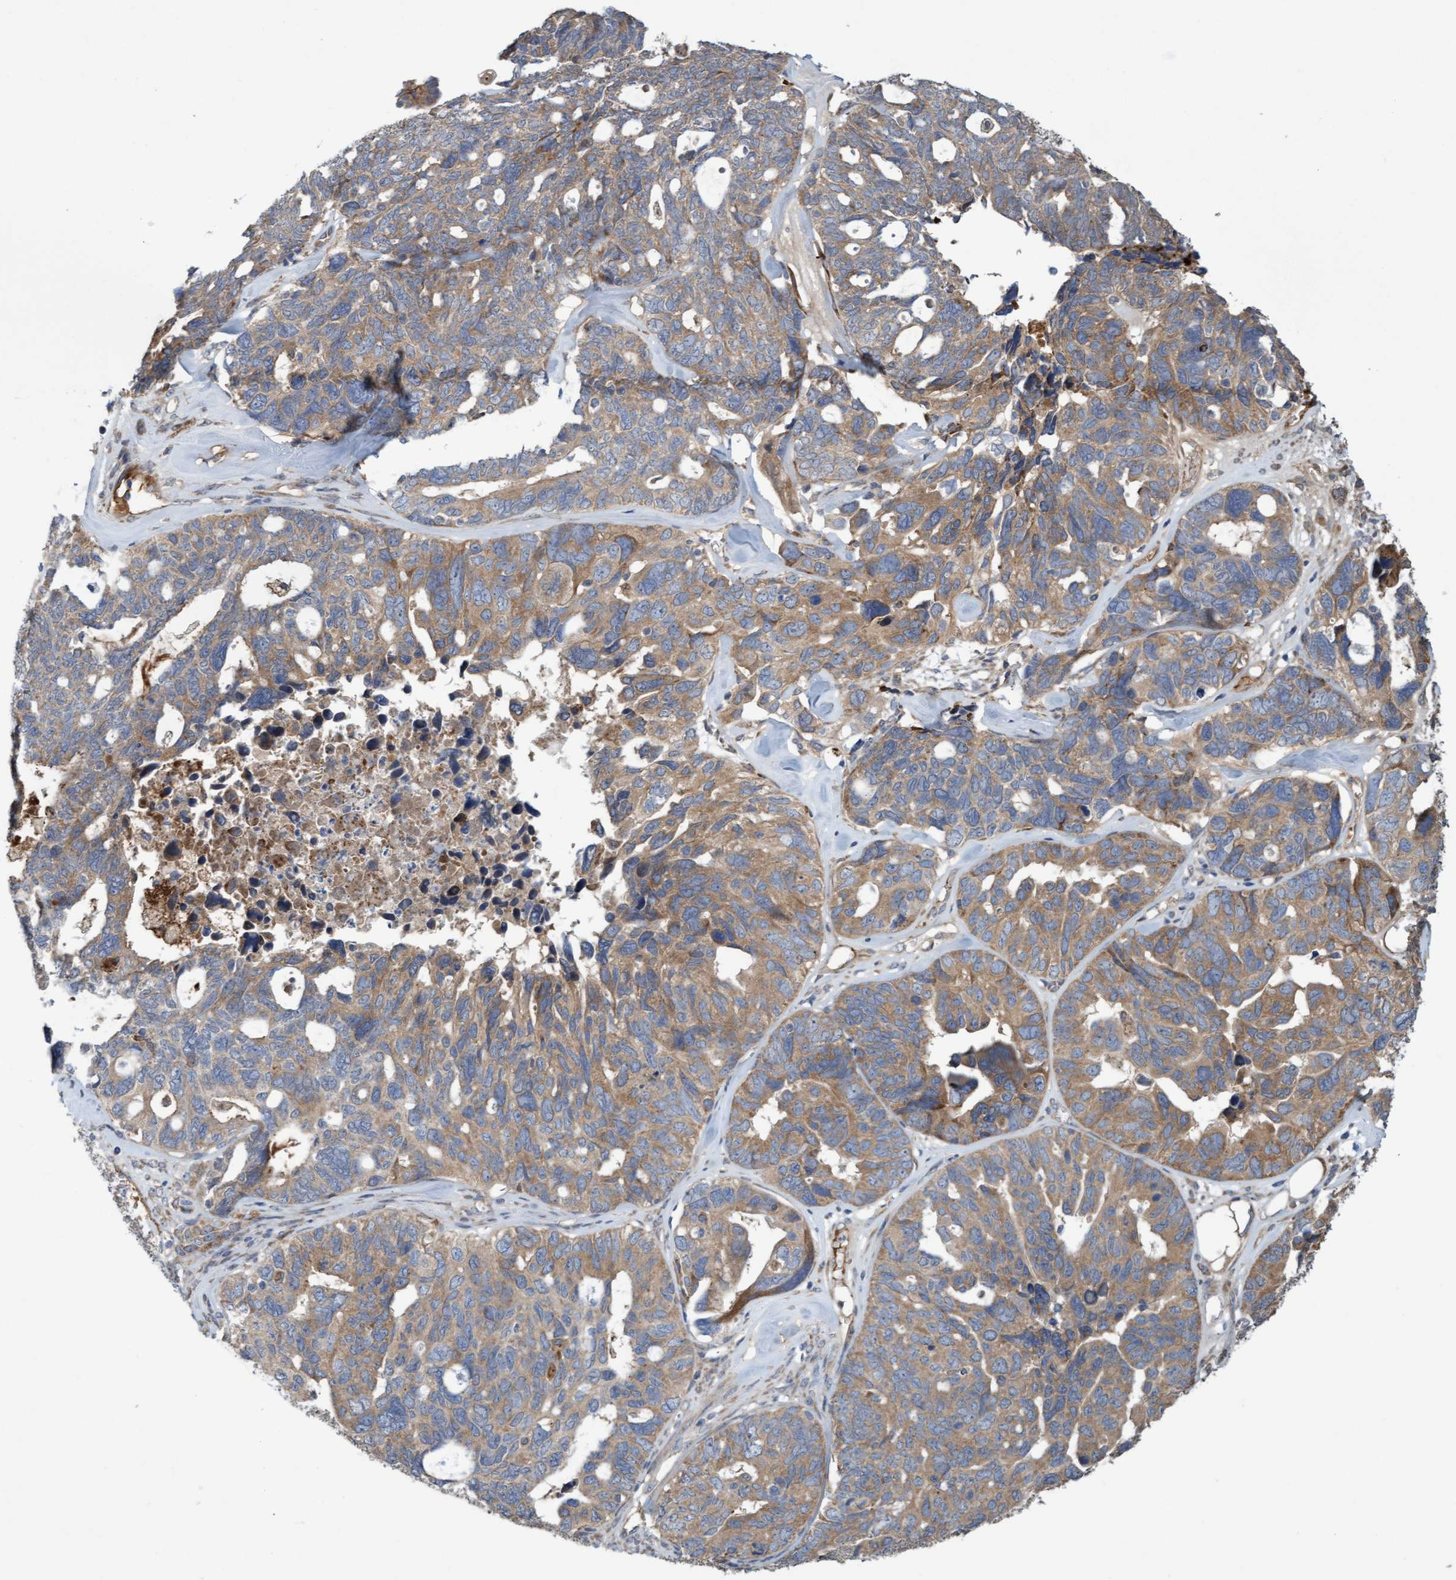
{"staining": {"intensity": "weak", "quantity": ">75%", "location": "cytoplasmic/membranous"}, "tissue": "ovarian cancer", "cell_type": "Tumor cells", "image_type": "cancer", "snomed": [{"axis": "morphology", "description": "Cystadenocarcinoma, serous, NOS"}, {"axis": "topography", "description": "Ovary"}], "caption": "Ovarian serous cystadenocarcinoma stained with a protein marker demonstrates weak staining in tumor cells.", "gene": "DDHD2", "patient": {"sex": "female", "age": 79}}